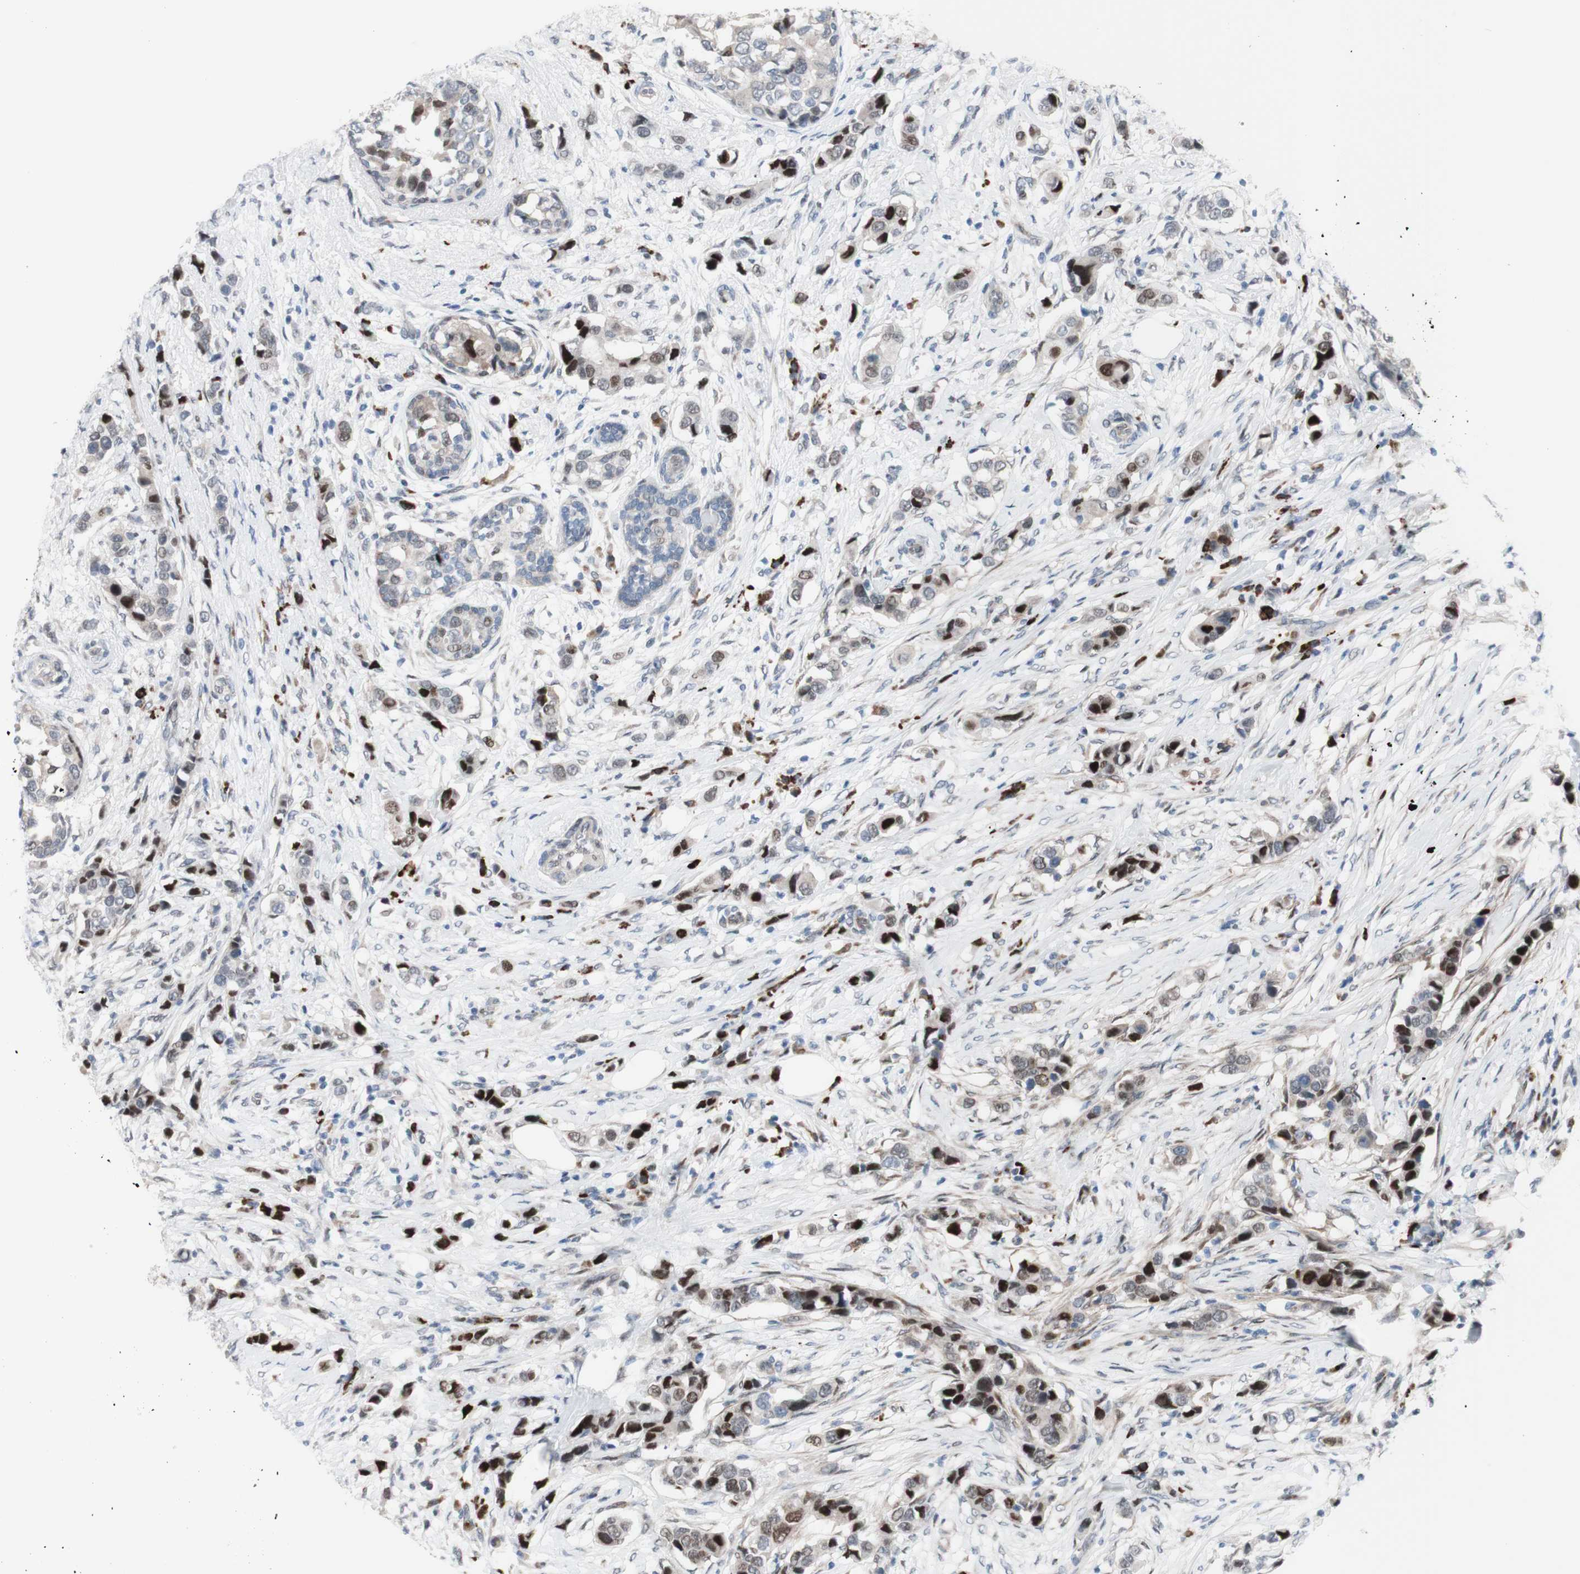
{"staining": {"intensity": "moderate", "quantity": "25%-75%", "location": "nuclear"}, "tissue": "breast cancer", "cell_type": "Tumor cells", "image_type": "cancer", "snomed": [{"axis": "morphology", "description": "Normal tissue, NOS"}, {"axis": "morphology", "description": "Duct carcinoma"}, {"axis": "topography", "description": "Breast"}], "caption": "Immunohistochemistry (IHC) of human breast intraductal carcinoma displays medium levels of moderate nuclear staining in about 25%-75% of tumor cells.", "gene": "PHTF2", "patient": {"sex": "female", "age": 50}}